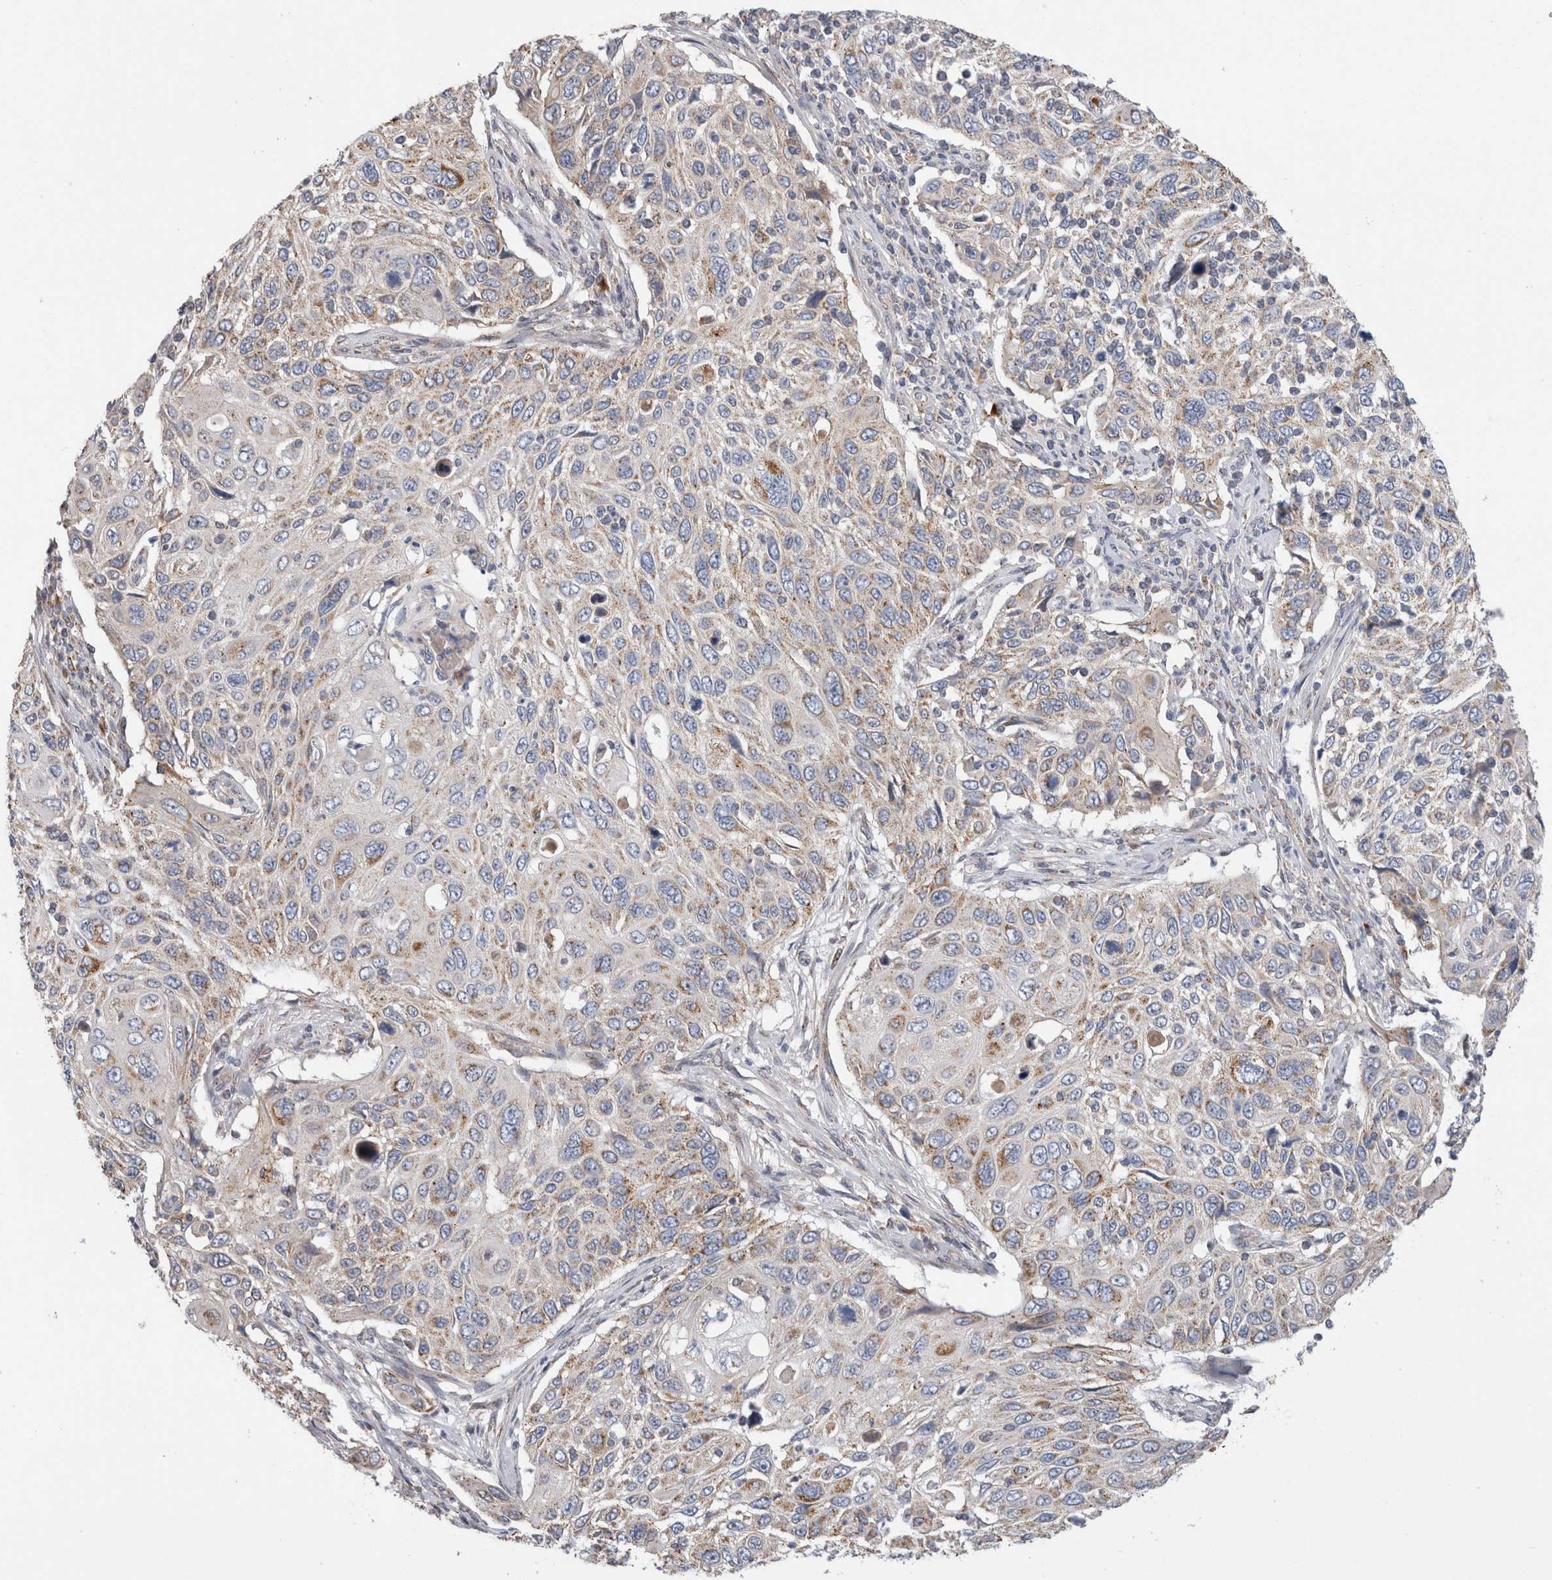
{"staining": {"intensity": "moderate", "quantity": "<25%", "location": "cytoplasmic/membranous"}, "tissue": "cervical cancer", "cell_type": "Tumor cells", "image_type": "cancer", "snomed": [{"axis": "morphology", "description": "Squamous cell carcinoma, NOS"}, {"axis": "topography", "description": "Cervix"}], "caption": "The immunohistochemical stain highlights moderate cytoplasmic/membranous staining in tumor cells of cervical squamous cell carcinoma tissue. Nuclei are stained in blue.", "gene": "IARS2", "patient": {"sex": "female", "age": 70}}